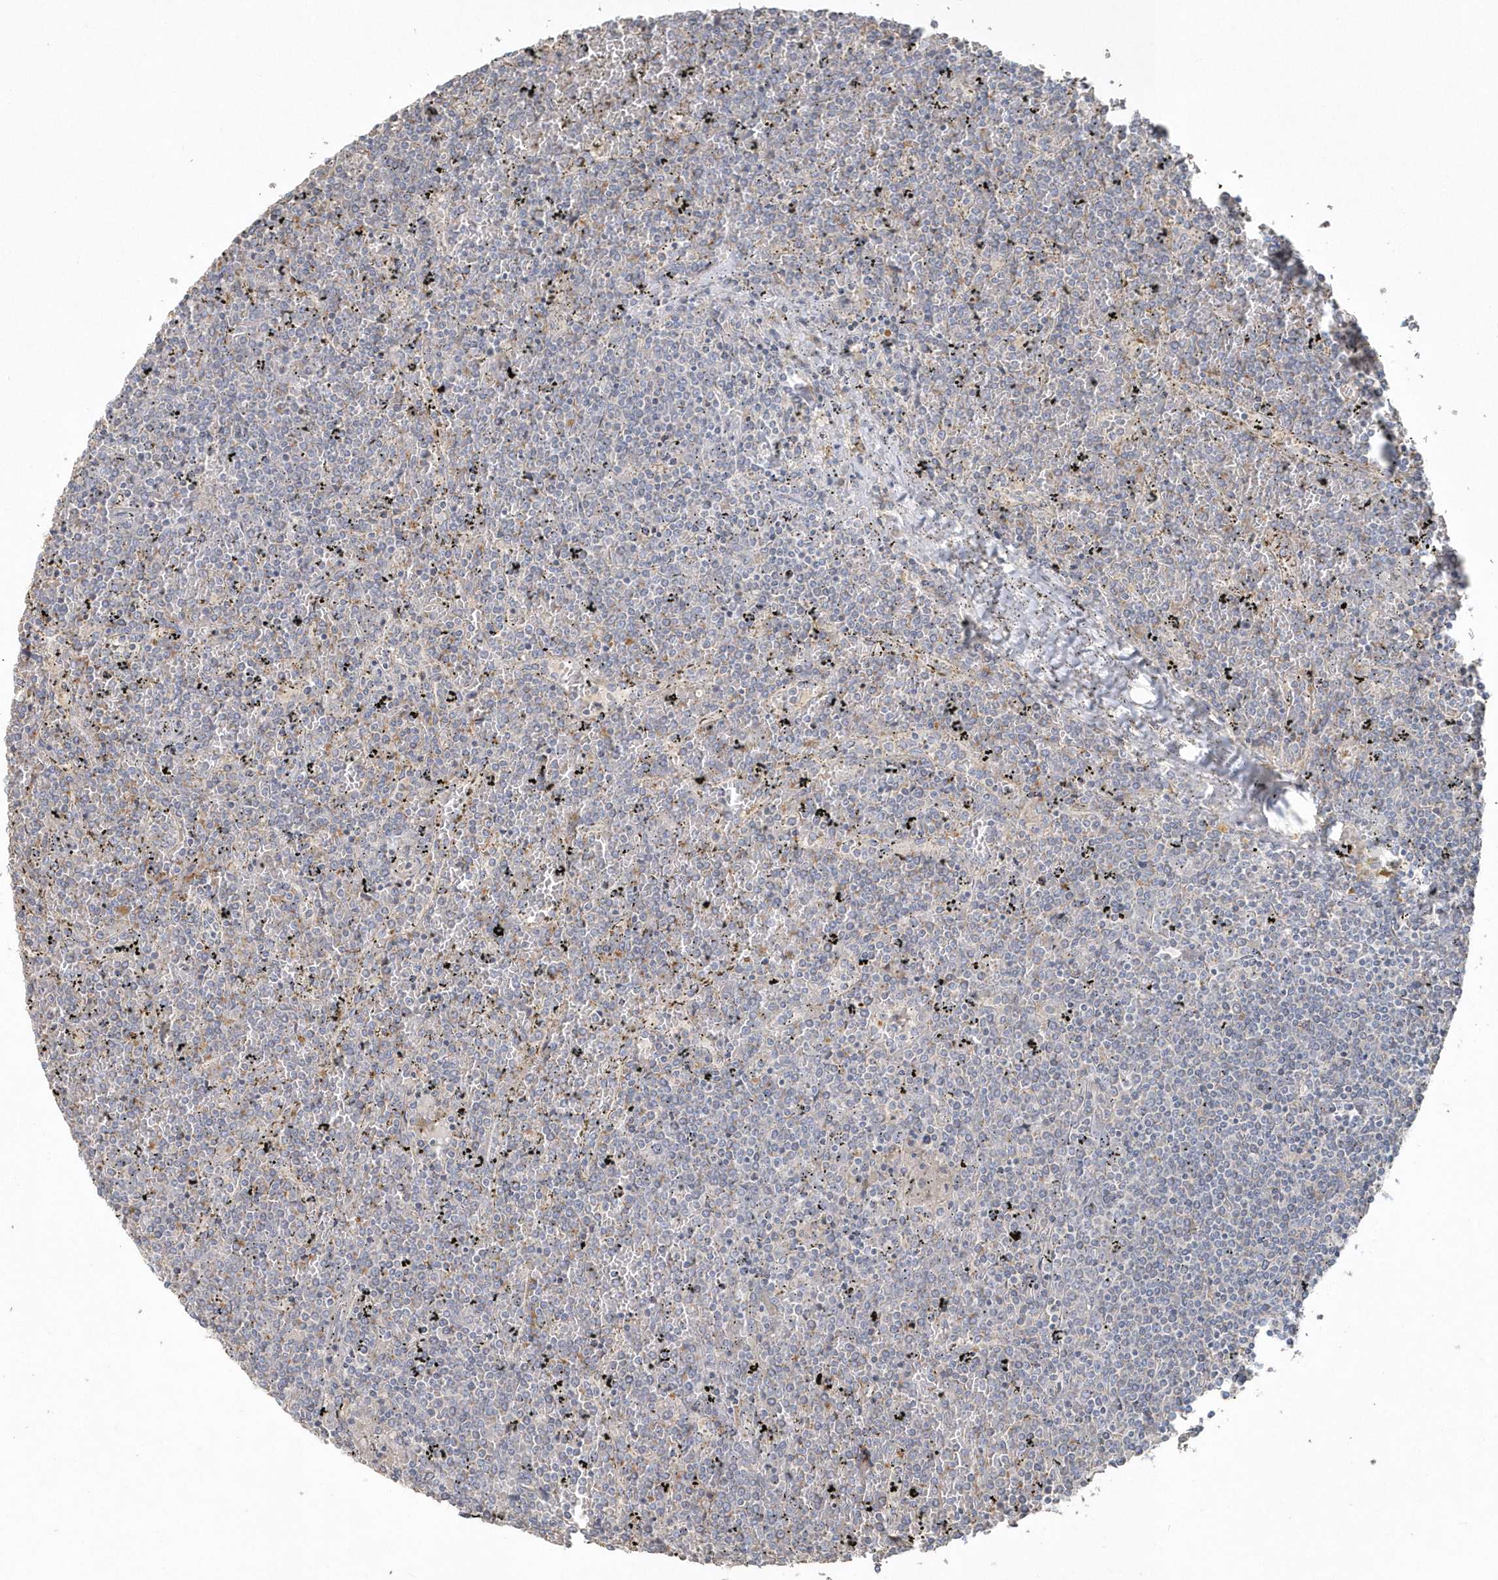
{"staining": {"intensity": "negative", "quantity": "none", "location": "none"}, "tissue": "lymphoma", "cell_type": "Tumor cells", "image_type": "cancer", "snomed": [{"axis": "morphology", "description": "Malignant lymphoma, non-Hodgkin's type, Low grade"}, {"axis": "topography", "description": "Spleen"}], "caption": "High power microscopy image of an immunohistochemistry histopathology image of lymphoma, revealing no significant staining in tumor cells.", "gene": "BLTP3A", "patient": {"sex": "female", "age": 19}}